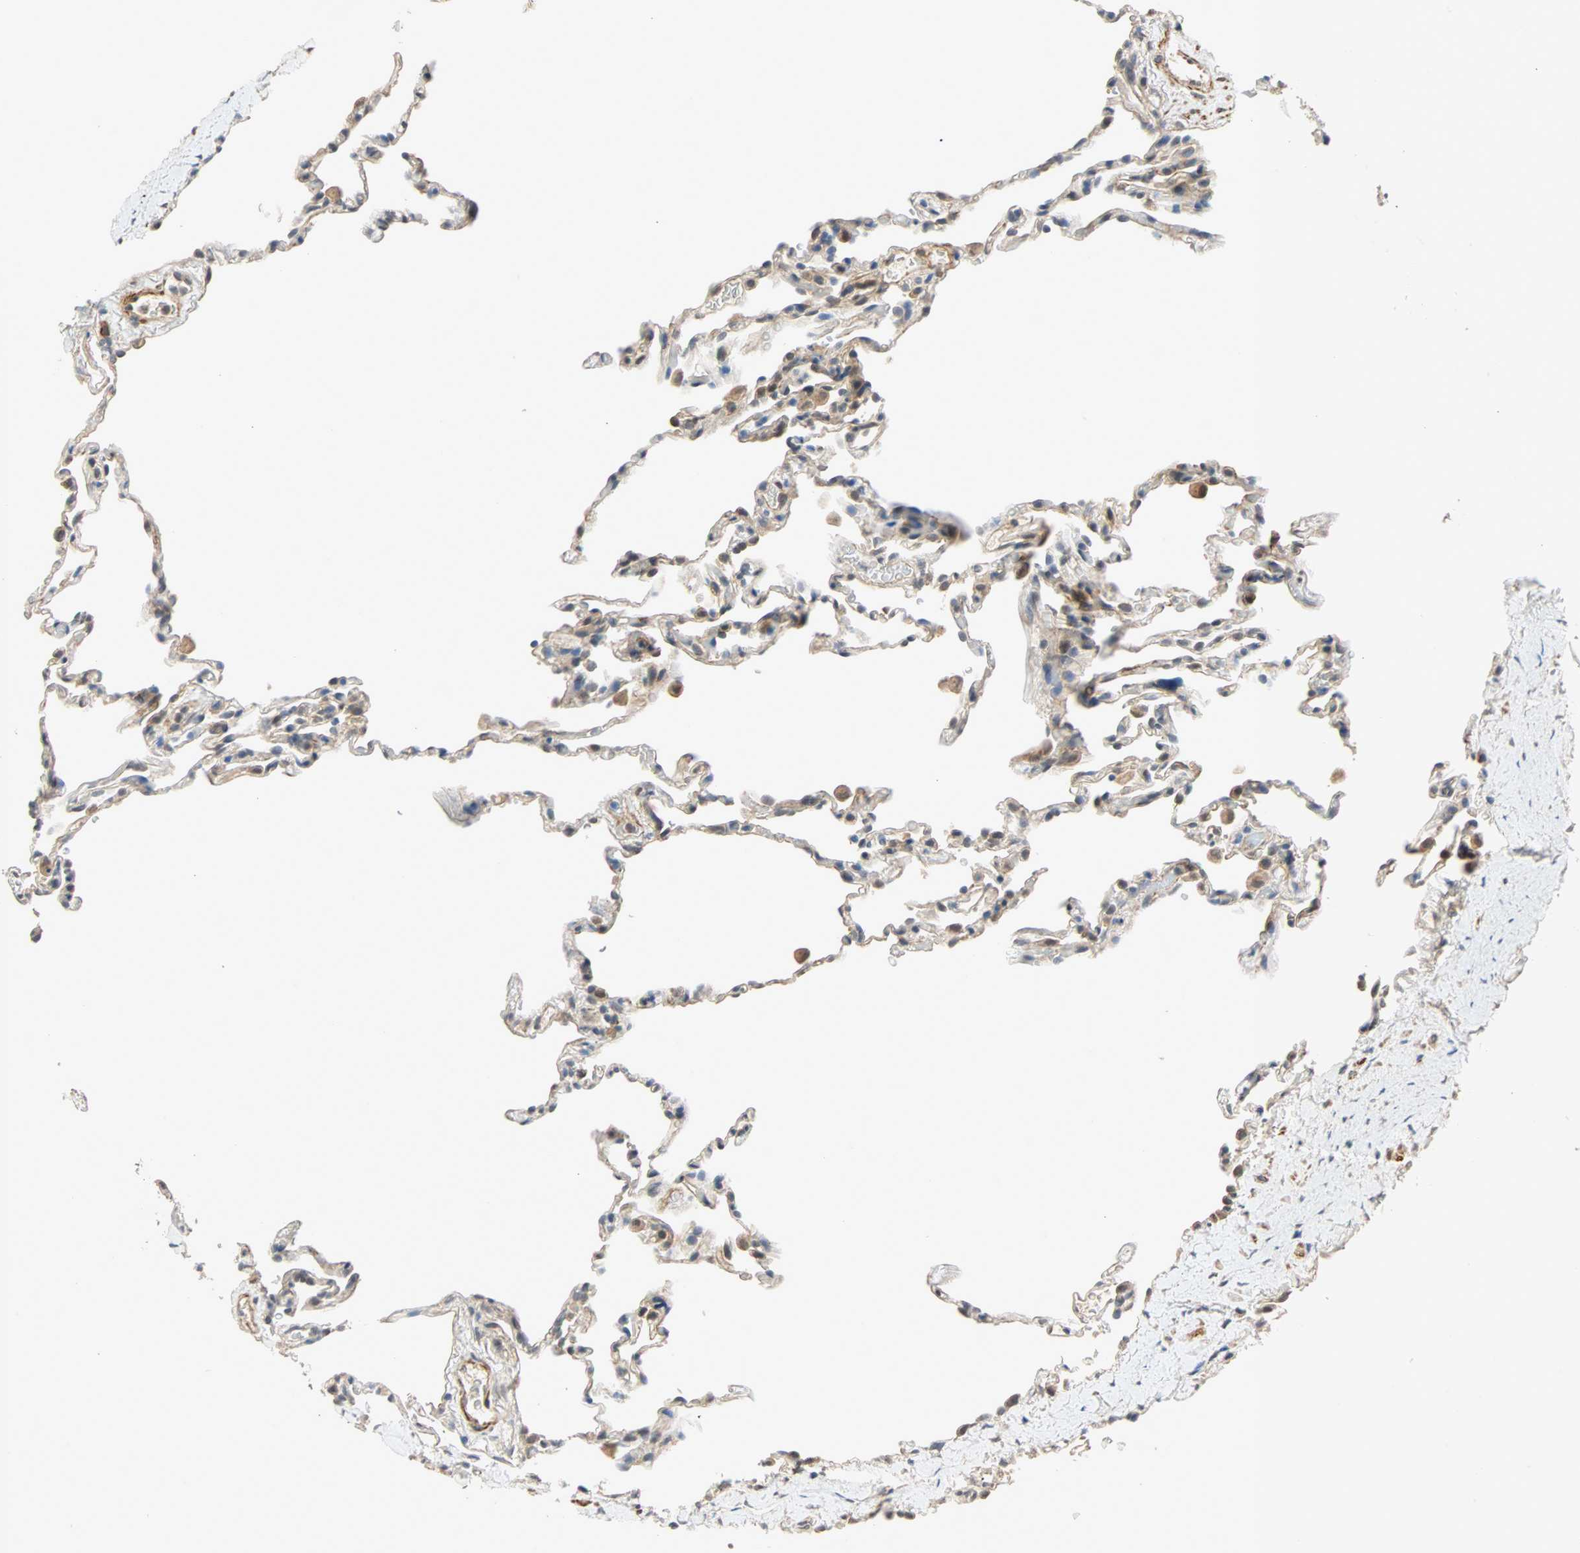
{"staining": {"intensity": "negative", "quantity": "none", "location": "none"}, "tissue": "lung", "cell_type": "Alveolar cells", "image_type": "normal", "snomed": [{"axis": "morphology", "description": "Normal tissue, NOS"}, {"axis": "topography", "description": "Lung"}], "caption": "This is an IHC image of unremarkable lung. There is no positivity in alveolar cells.", "gene": "QSER1", "patient": {"sex": "male", "age": 59}}